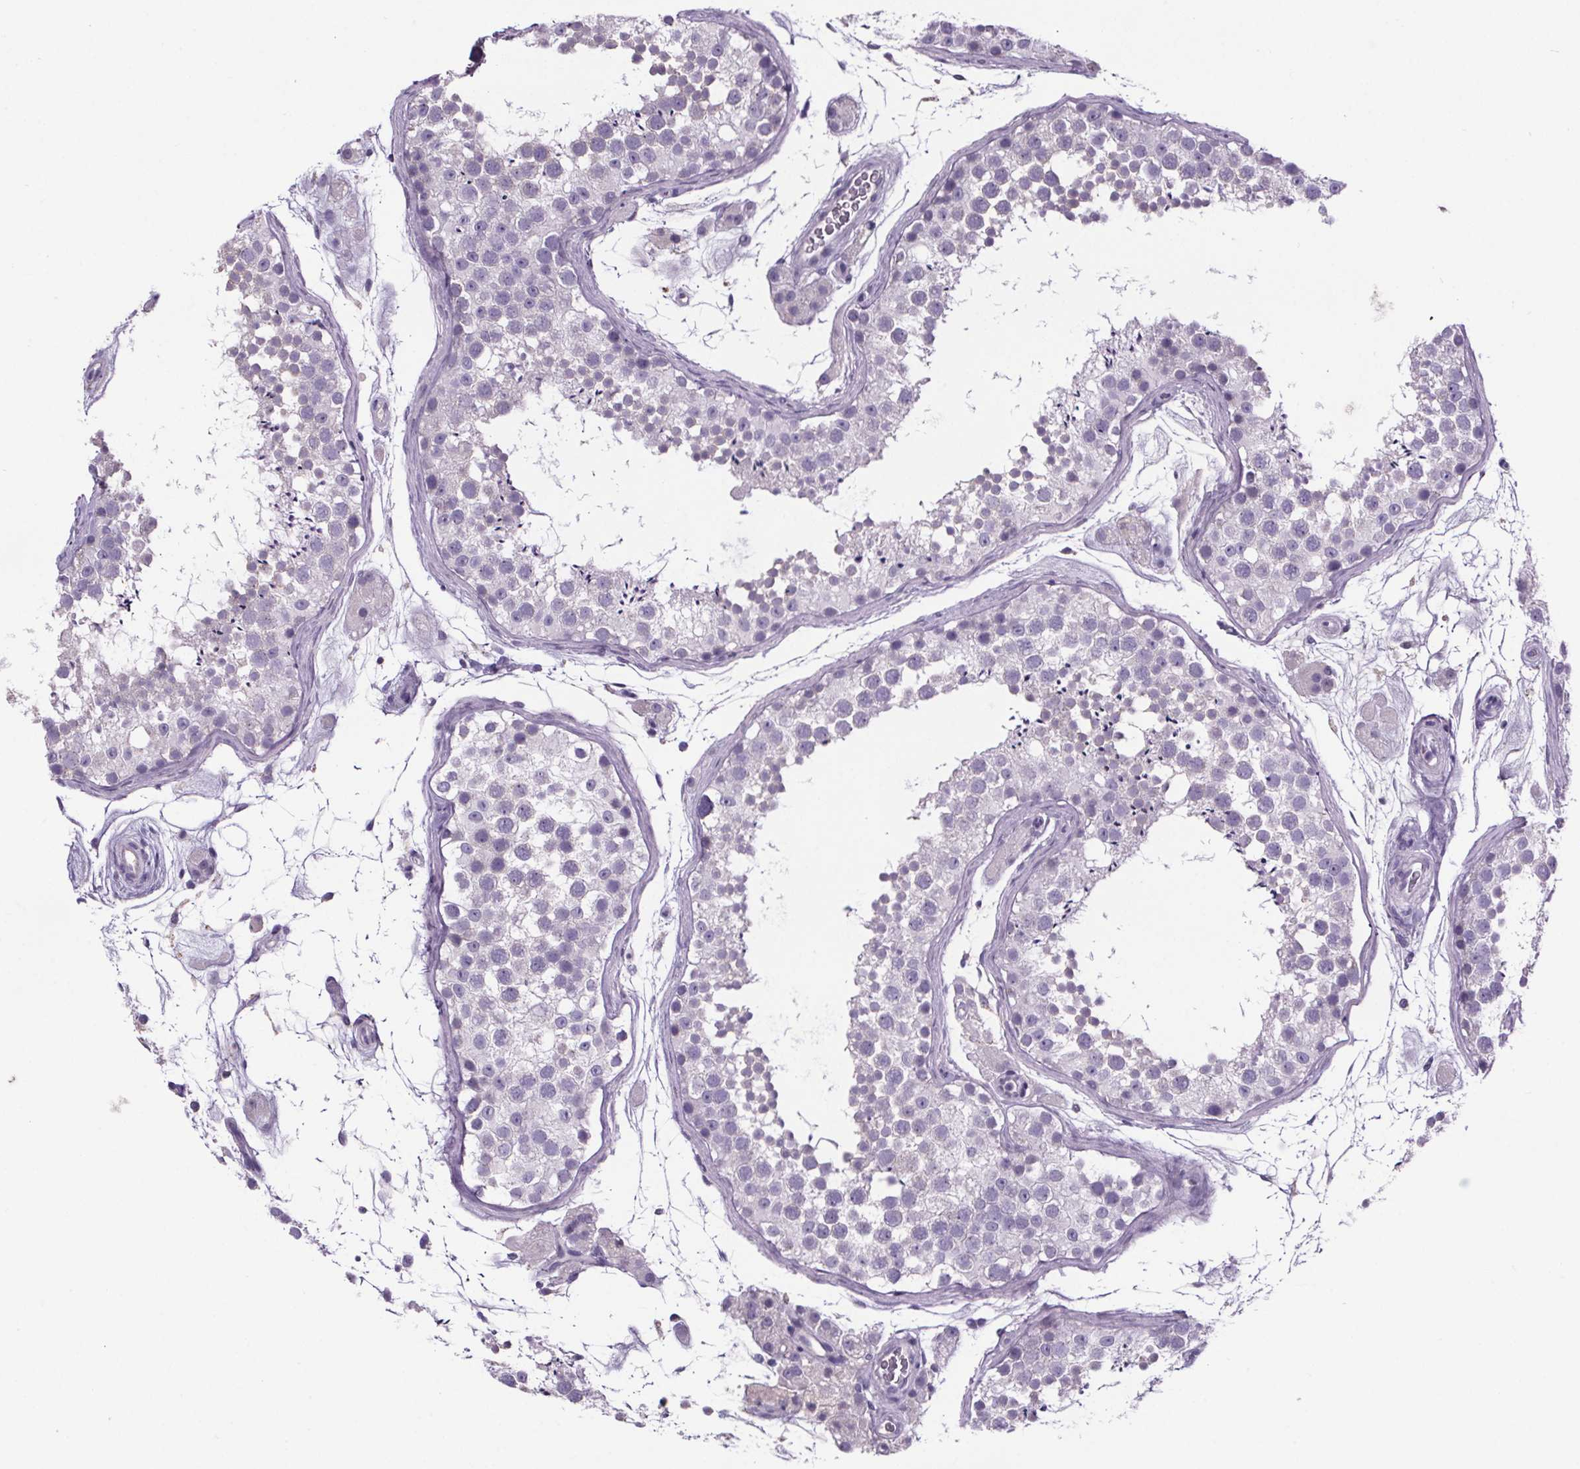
{"staining": {"intensity": "negative", "quantity": "none", "location": "none"}, "tissue": "testis", "cell_type": "Cells in seminiferous ducts", "image_type": "normal", "snomed": [{"axis": "morphology", "description": "Normal tissue, NOS"}, {"axis": "topography", "description": "Testis"}], "caption": "A micrograph of human testis is negative for staining in cells in seminiferous ducts. (Stains: DAB immunohistochemistry (IHC) with hematoxylin counter stain, Microscopy: brightfield microscopy at high magnification).", "gene": "CUBN", "patient": {"sex": "male", "age": 41}}